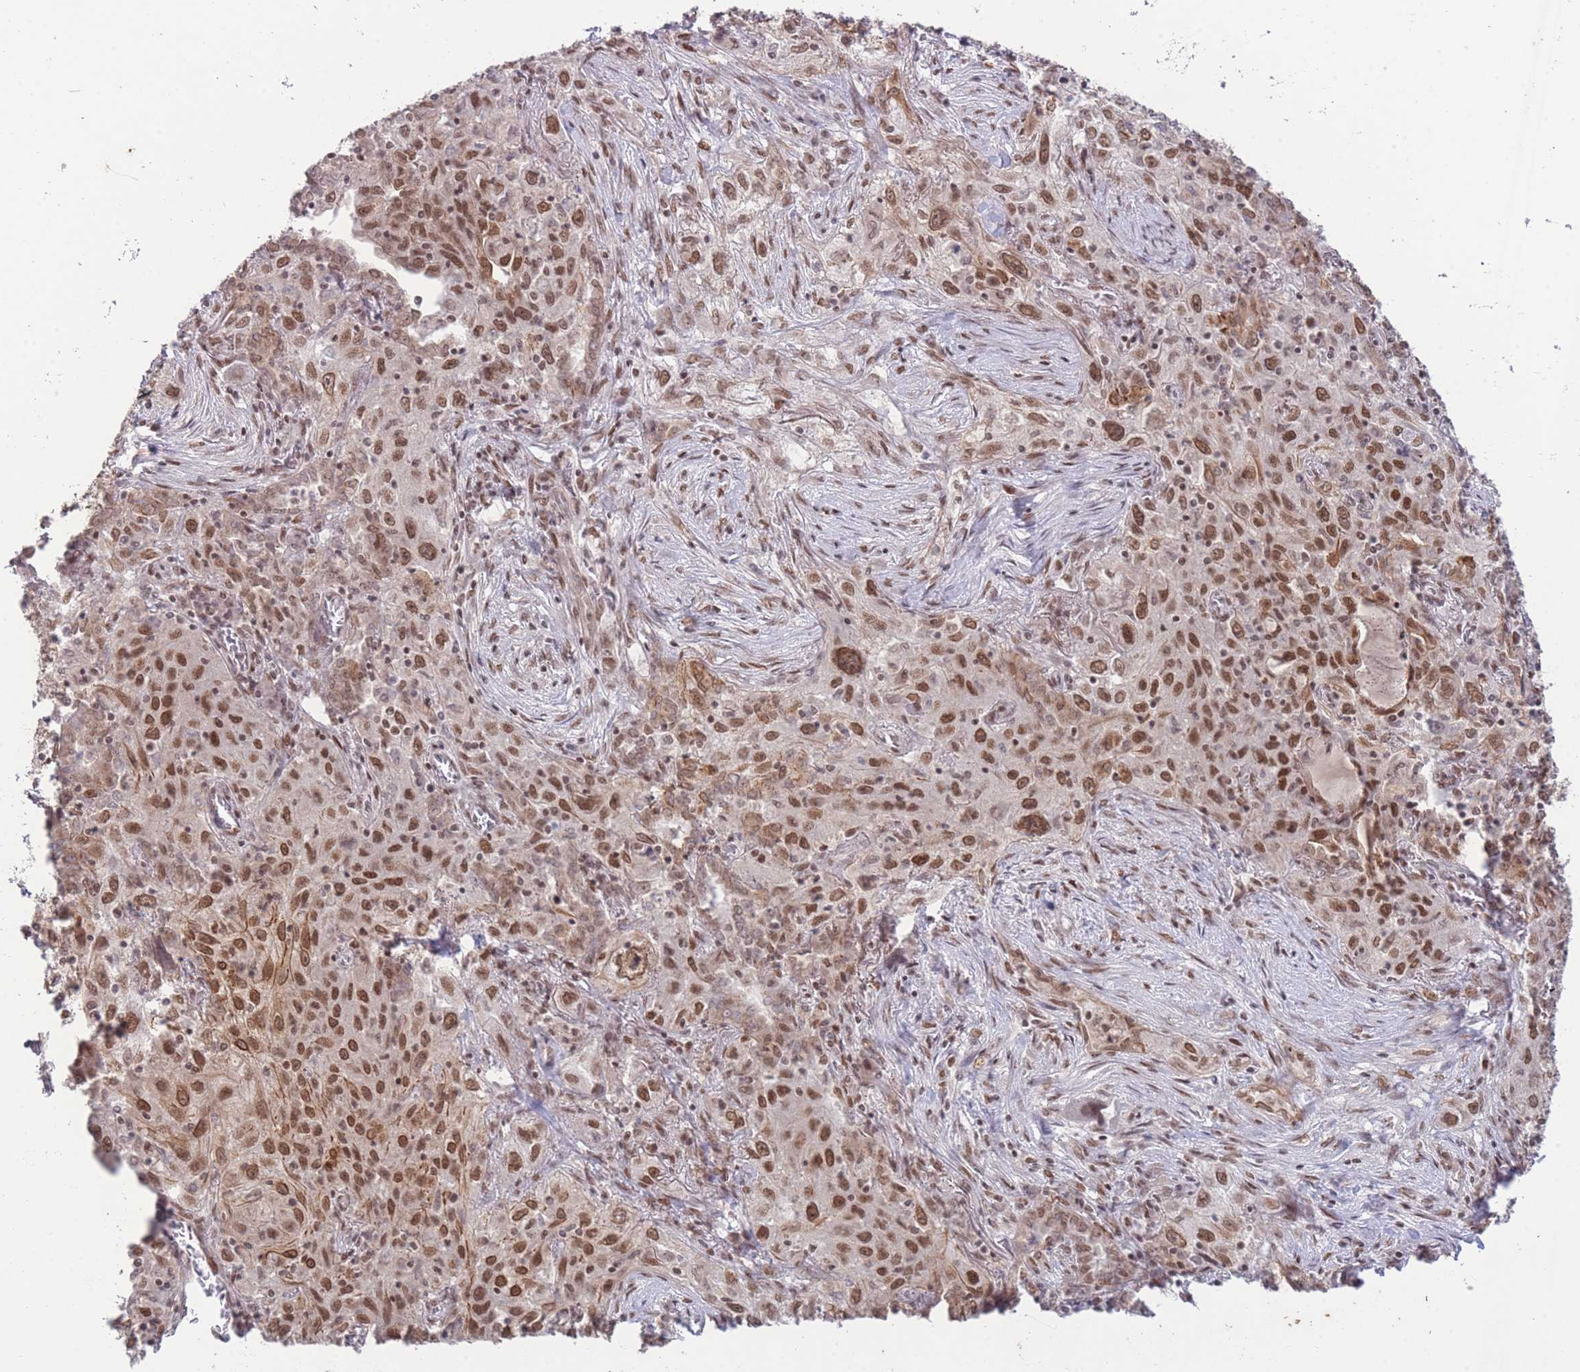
{"staining": {"intensity": "moderate", "quantity": ">75%", "location": "cytoplasmic/membranous,nuclear"}, "tissue": "lung cancer", "cell_type": "Tumor cells", "image_type": "cancer", "snomed": [{"axis": "morphology", "description": "Squamous cell carcinoma, NOS"}, {"axis": "topography", "description": "Lung"}], "caption": "Squamous cell carcinoma (lung) tissue demonstrates moderate cytoplasmic/membranous and nuclear positivity in approximately >75% of tumor cells (DAB (3,3'-diaminobenzidine) = brown stain, brightfield microscopy at high magnification).", "gene": "CARD8", "patient": {"sex": "female", "age": 69}}